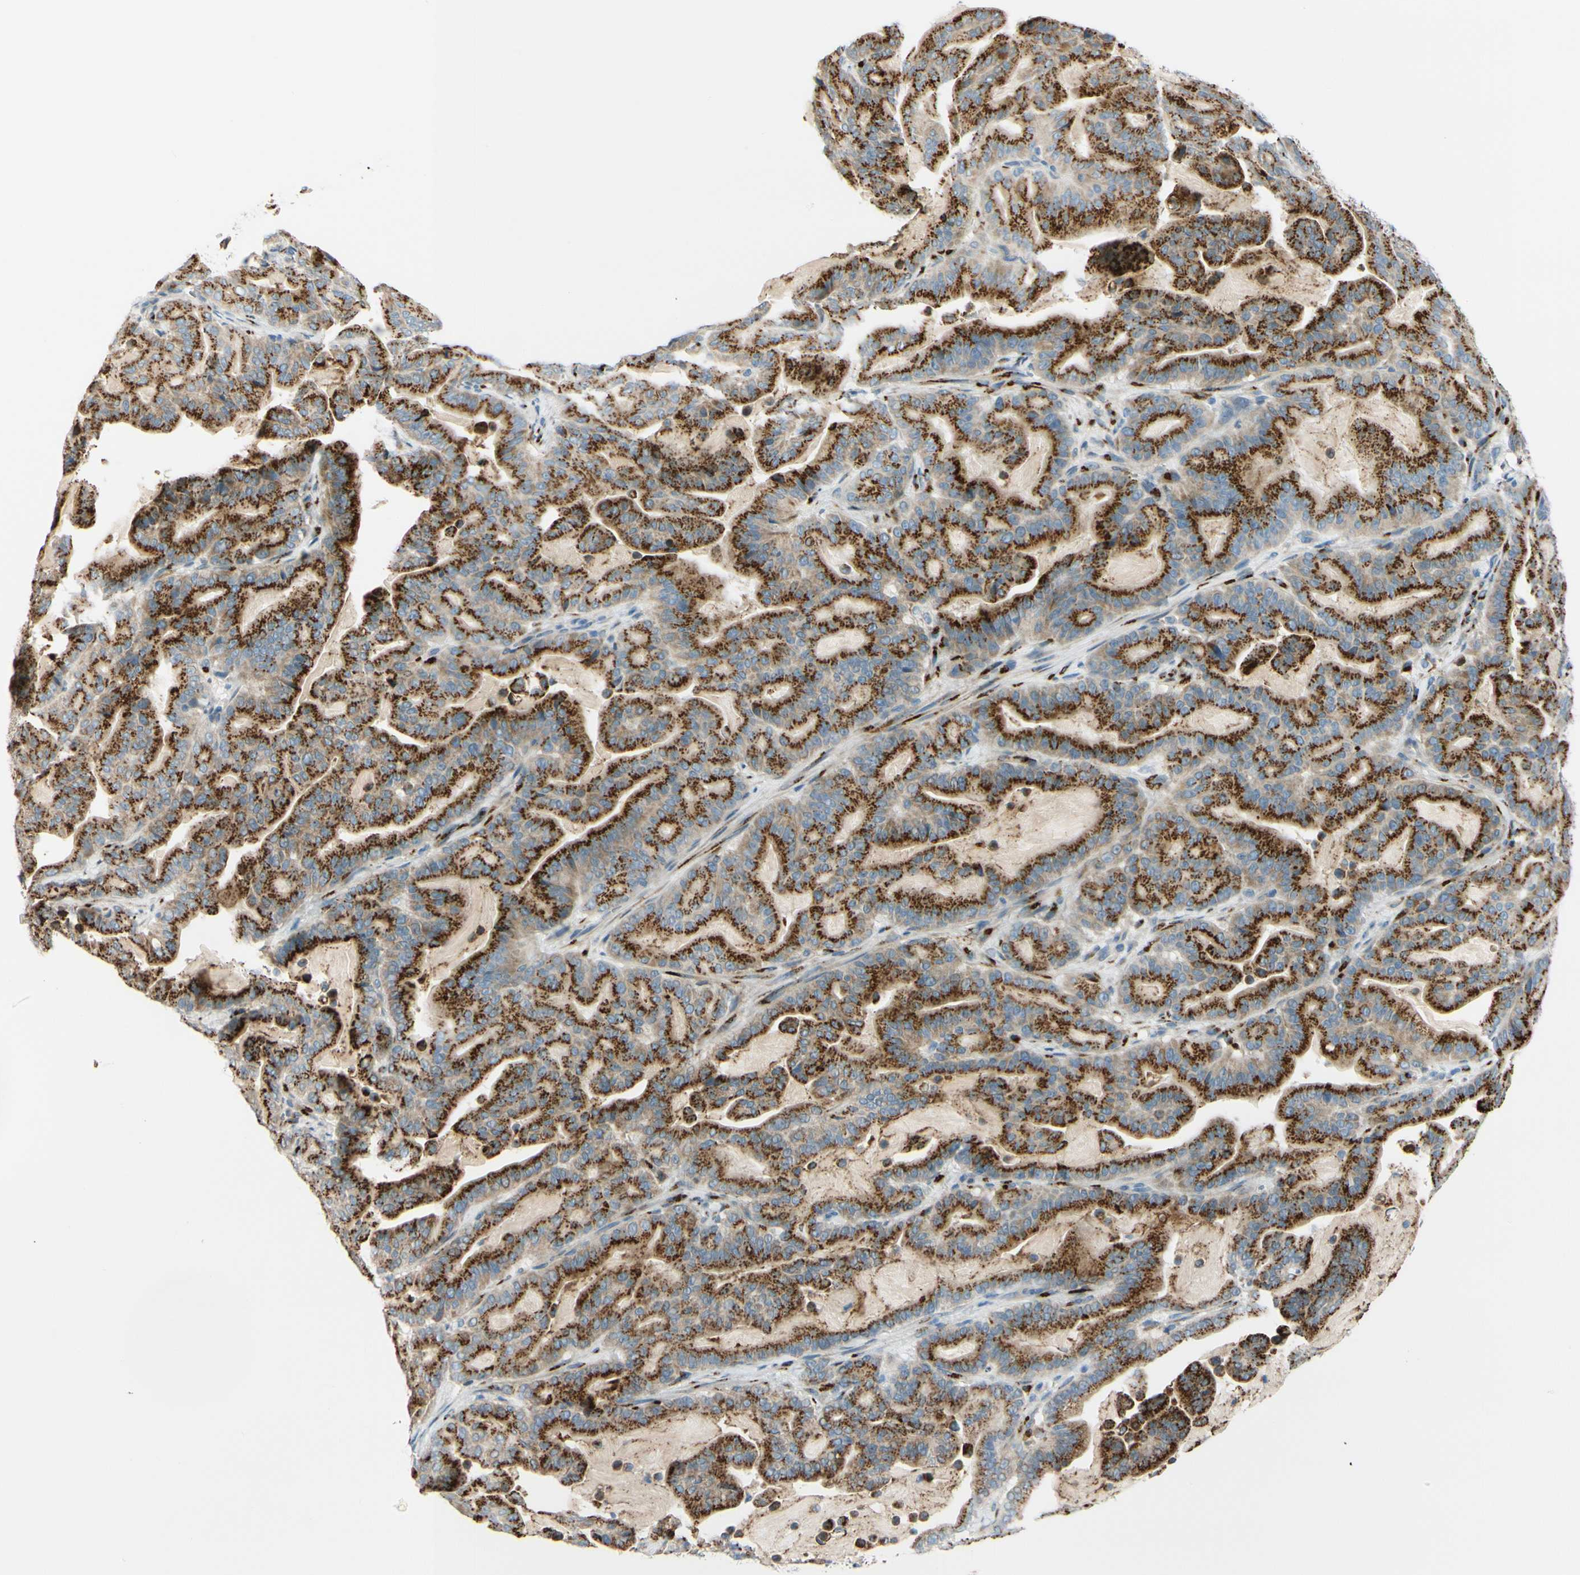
{"staining": {"intensity": "strong", "quantity": ">75%", "location": "cytoplasmic/membranous"}, "tissue": "pancreatic cancer", "cell_type": "Tumor cells", "image_type": "cancer", "snomed": [{"axis": "morphology", "description": "Adenocarcinoma, NOS"}, {"axis": "topography", "description": "Pancreas"}], "caption": "Immunohistochemical staining of human pancreatic cancer (adenocarcinoma) reveals strong cytoplasmic/membranous protein positivity in about >75% of tumor cells.", "gene": "GALNT5", "patient": {"sex": "male", "age": 63}}